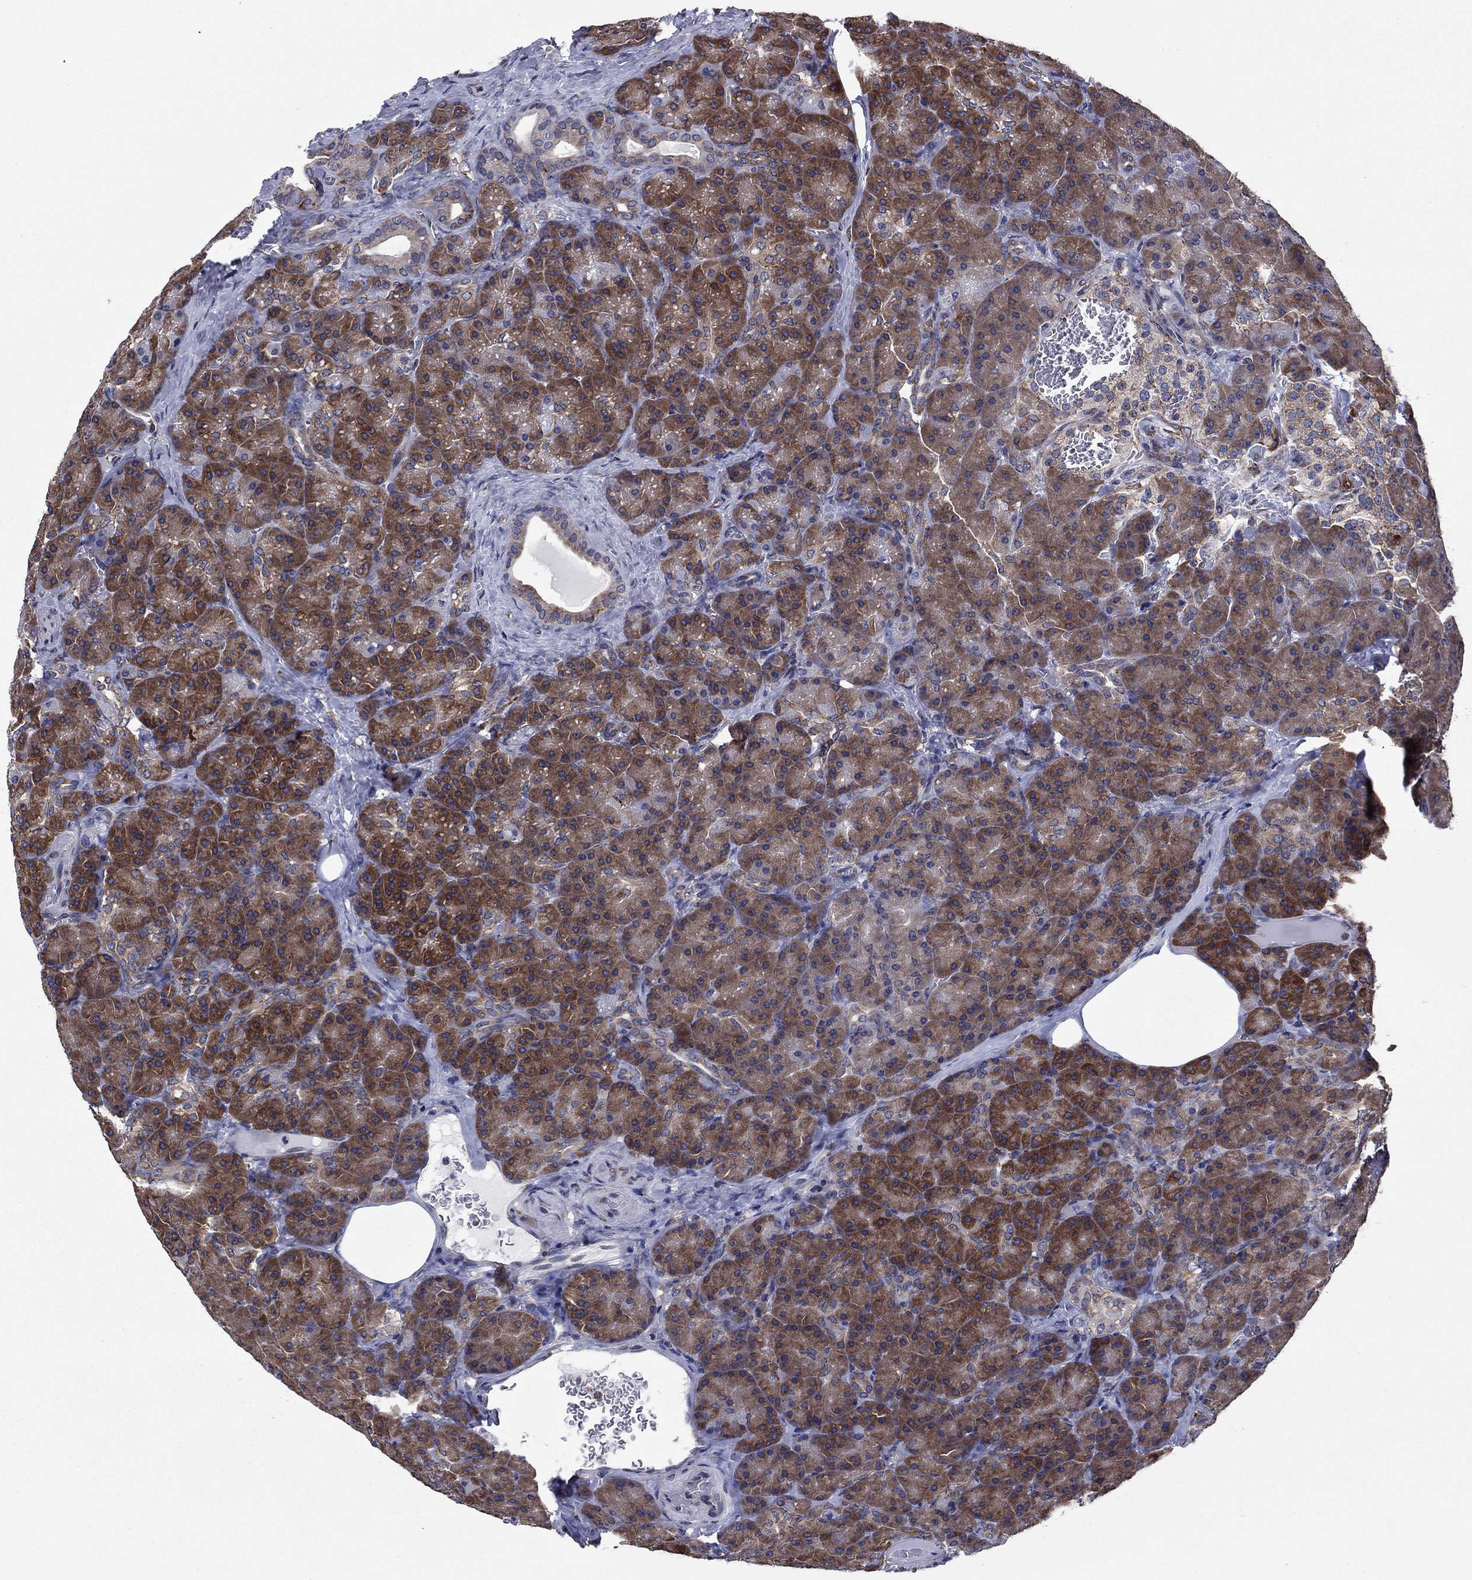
{"staining": {"intensity": "strong", "quantity": "25%-75%", "location": "cytoplasmic/membranous"}, "tissue": "pancreas", "cell_type": "Exocrine glandular cells", "image_type": "normal", "snomed": [{"axis": "morphology", "description": "Normal tissue, NOS"}, {"axis": "topography", "description": "Pancreas"}], "caption": "Normal pancreas was stained to show a protein in brown. There is high levels of strong cytoplasmic/membranous staining in about 25%-75% of exocrine glandular cells. The staining was performed using DAB (3,3'-diaminobenzidine), with brown indicating positive protein expression. Nuclei are stained blue with hematoxylin.", "gene": "YBX1", "patient": {"sex": "male", "age": 57}}